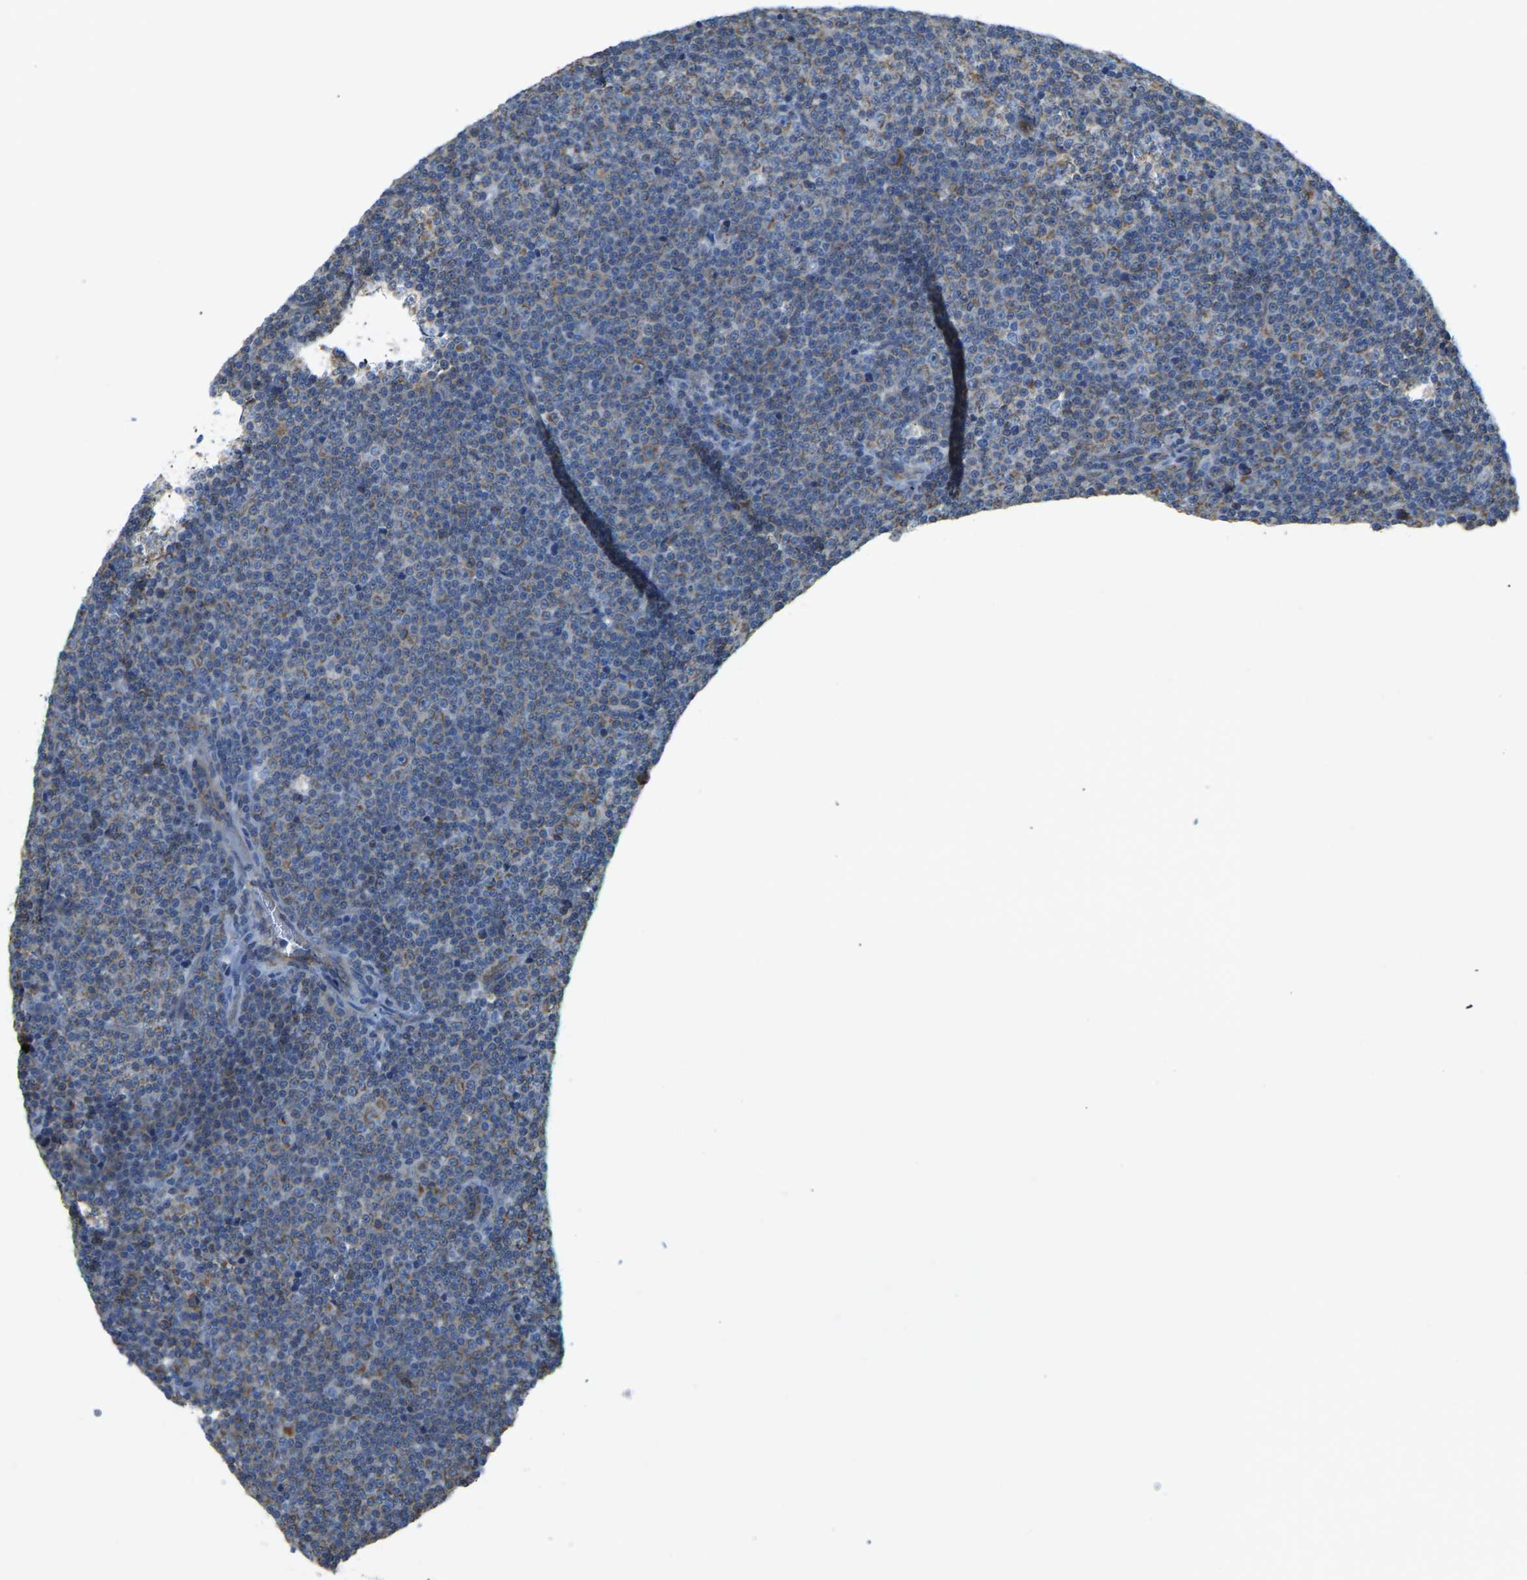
{"staining": {"intensity": "moderate", "quantity": "25%-75%", "location": "cytoplasmic/membranous"}, "tissue": "lymphoma", "cell_type": "Tumor cells", "image_type": "cancer", "snomed": [{"axis": "morphology", "description": "Malignant lymphoma, non-Hodgkin's type, Low grade"}, {"axis": "topography", "description": "Lymph node"}], "caption": "Immunohistochemistry of human low-grade malignant lymphoma, non-Hodgkin's type reveals medium levels of moderate cytoplasmic/membranous positivity in about 25%-75% of tumor cells.", "gene": "AHNAK", "patient": {"sex": "female", "age": 67}}